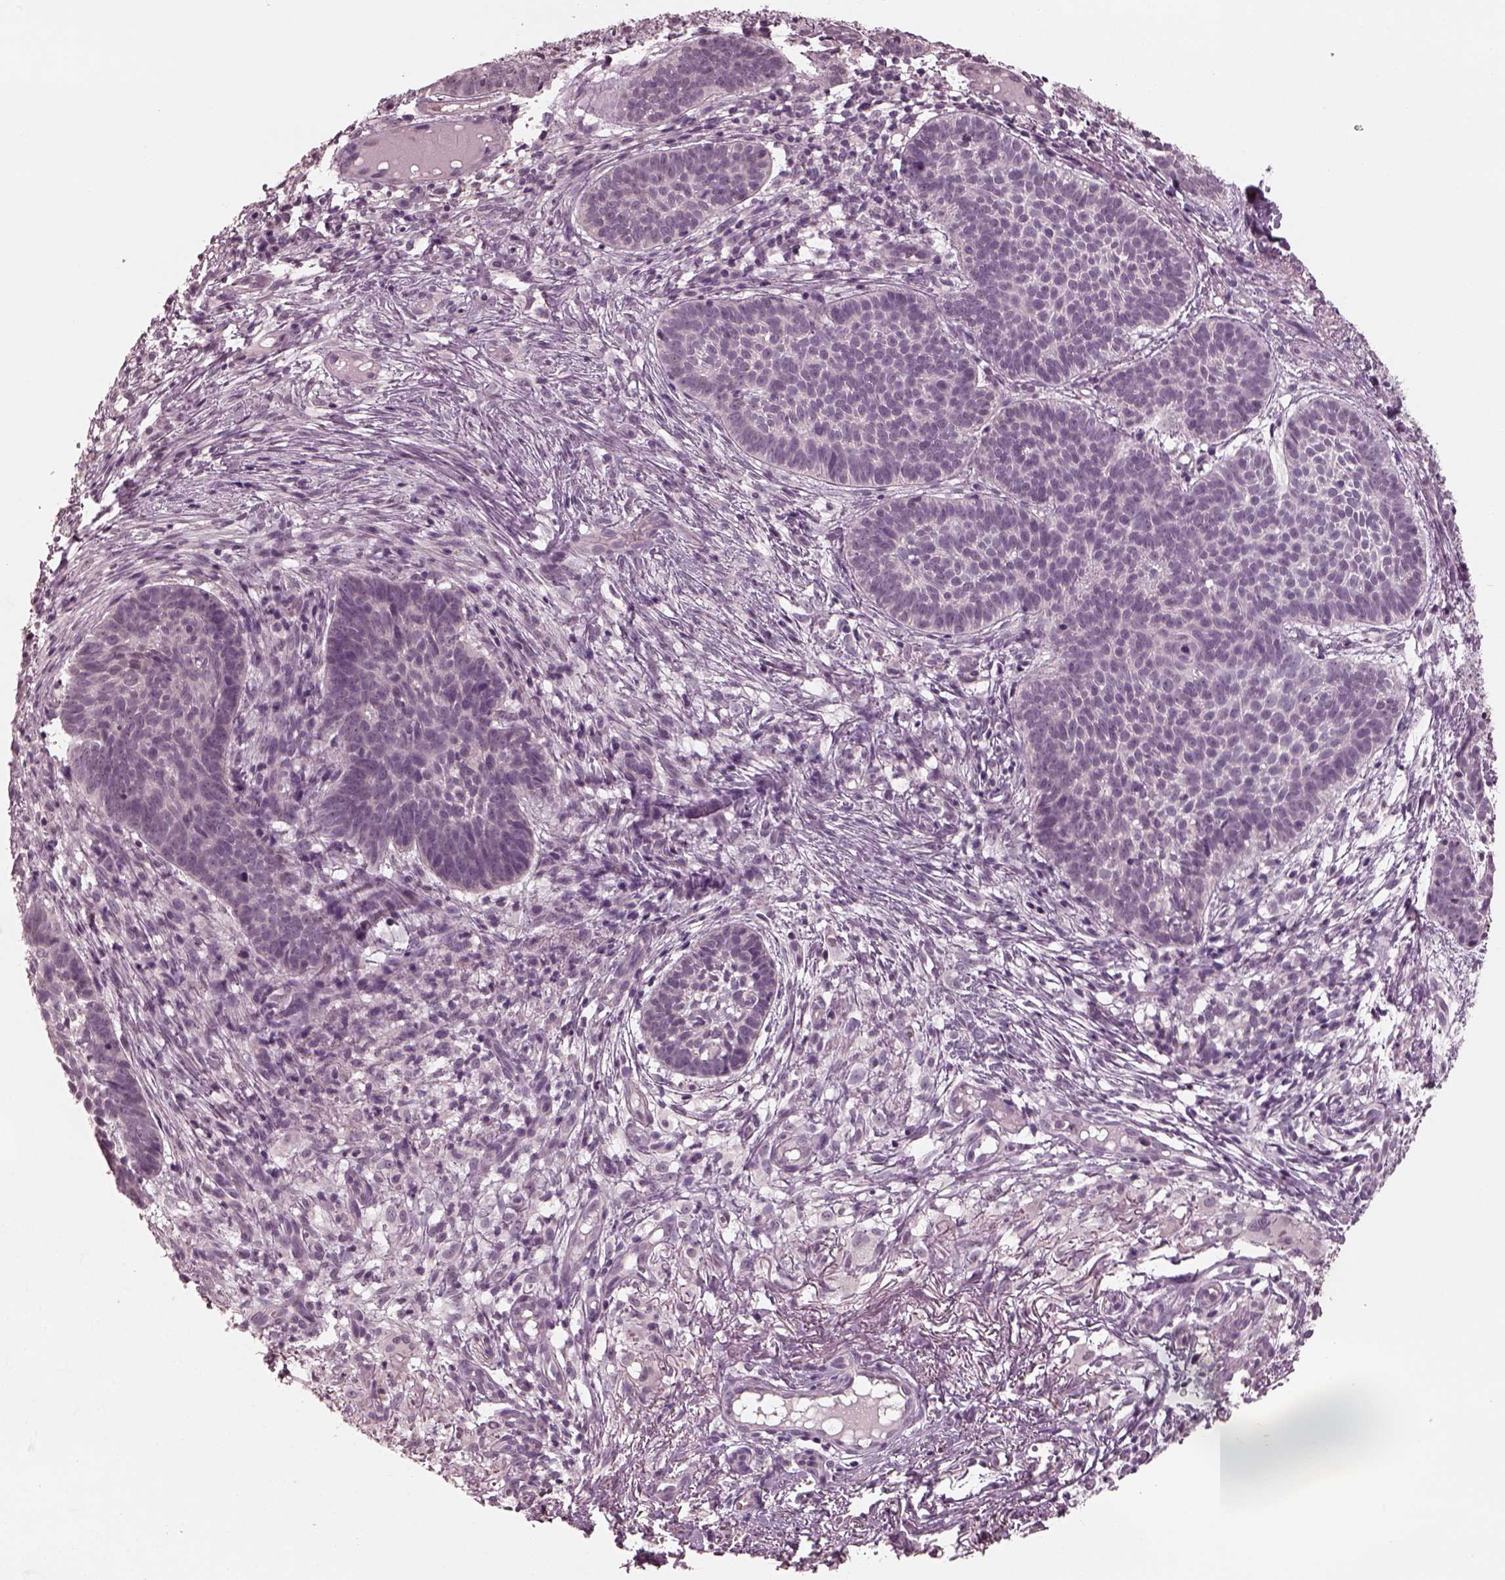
{"staining": {"intensity": "negative", "quantity": "none", "location": "none"}, "tissue": "skin cancer", "cell_type": "Tumor cells", "image_type": "cancer", "snomed": [{"axis": "morphology", "description": "Basal cell carcinoma"}, {"axis": "topography", "description": "Skin"}], "caption": "High power microscopy micrograph of an IHC histopathology image of skin basal cell carcinoma, revealing no significant staining in tumor cells.", "gene": "OPTC", "patient": {"sex": "male", "age": 72}}